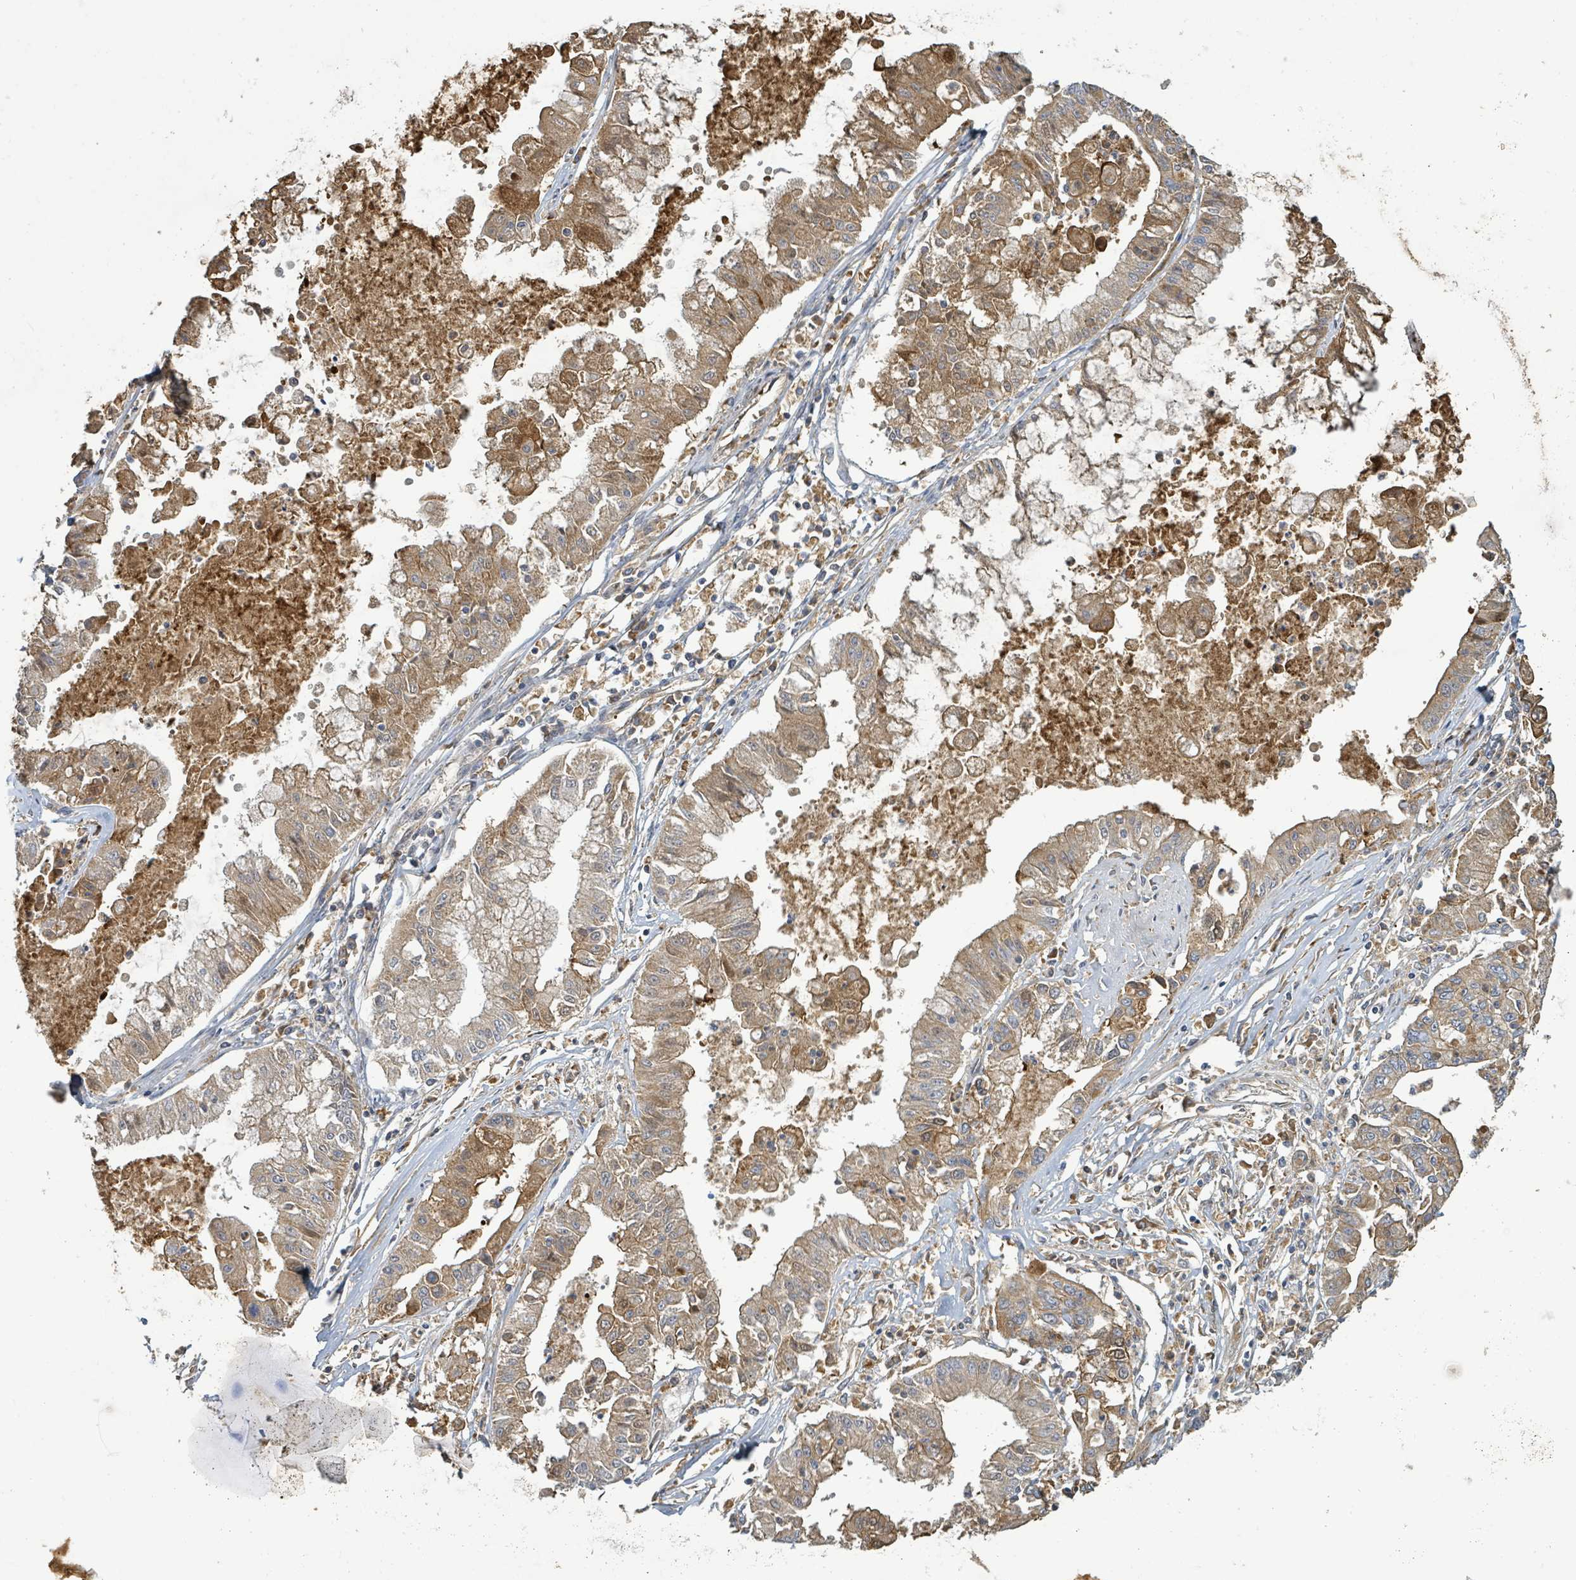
{"staining": {"intensity": "weak", "quantity": ">75%", "location": "cytoplasmic/membranous"}, "tissue": "ovarian cancer", "cell_type": "Tumor cells", "image_type": "cancer", "snomed": [{"axis": "morphology", "description": "Cystadenocarcinoma, mucinous, NOS"}, {"axis": "topography", "description": "Ovary"}], "caption": "Weak cytoplasmic/membranous staining for a protein is identified in approximately >75% of tumor cells of mucinous cystadenocarcinoma (ovarian) using IHC.", "gene": "STARD4", "patient": {"sex": "female", "age": 70}}